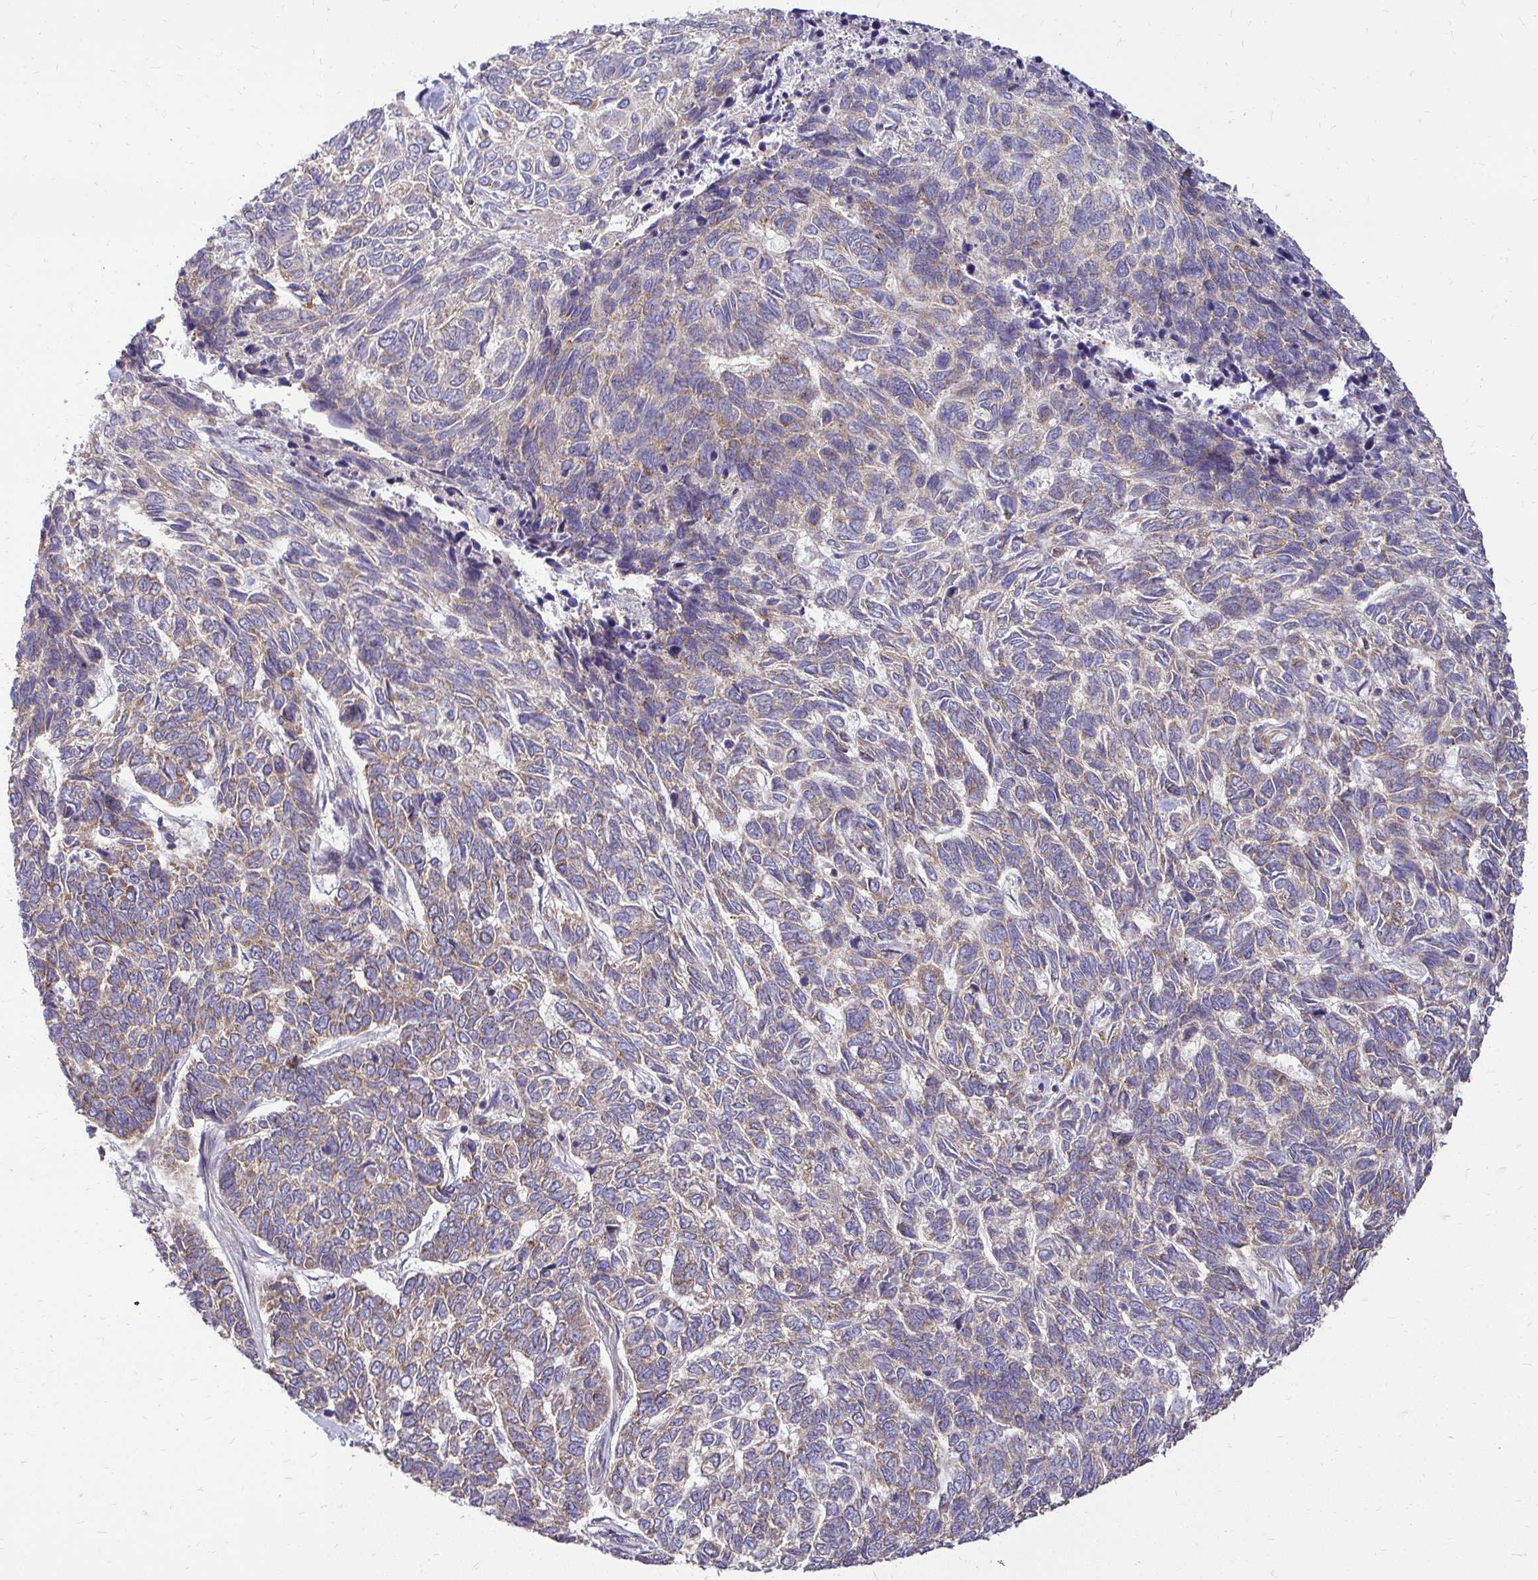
{"staining": {"intensity": "weak", "quantity": "25%-75%", "location": "cytoplasmic/membranous"}, "tissue": "skin cancer", "cell_type": "Tumor cells", "image_type": "cancer", "snomed": [{"axis": "morphology", "description": "Basal cell carcinoma"}, {"axis": "topography", "description": "Skin"}], "caption": "The immunohistochemical stain shows weak cytoplasmic/membranous positivity in tumor cells of basal cell carcinoma (skin) tissue.", "gene": "FMR1", "patient": {"sex": "female", "age": 65}}